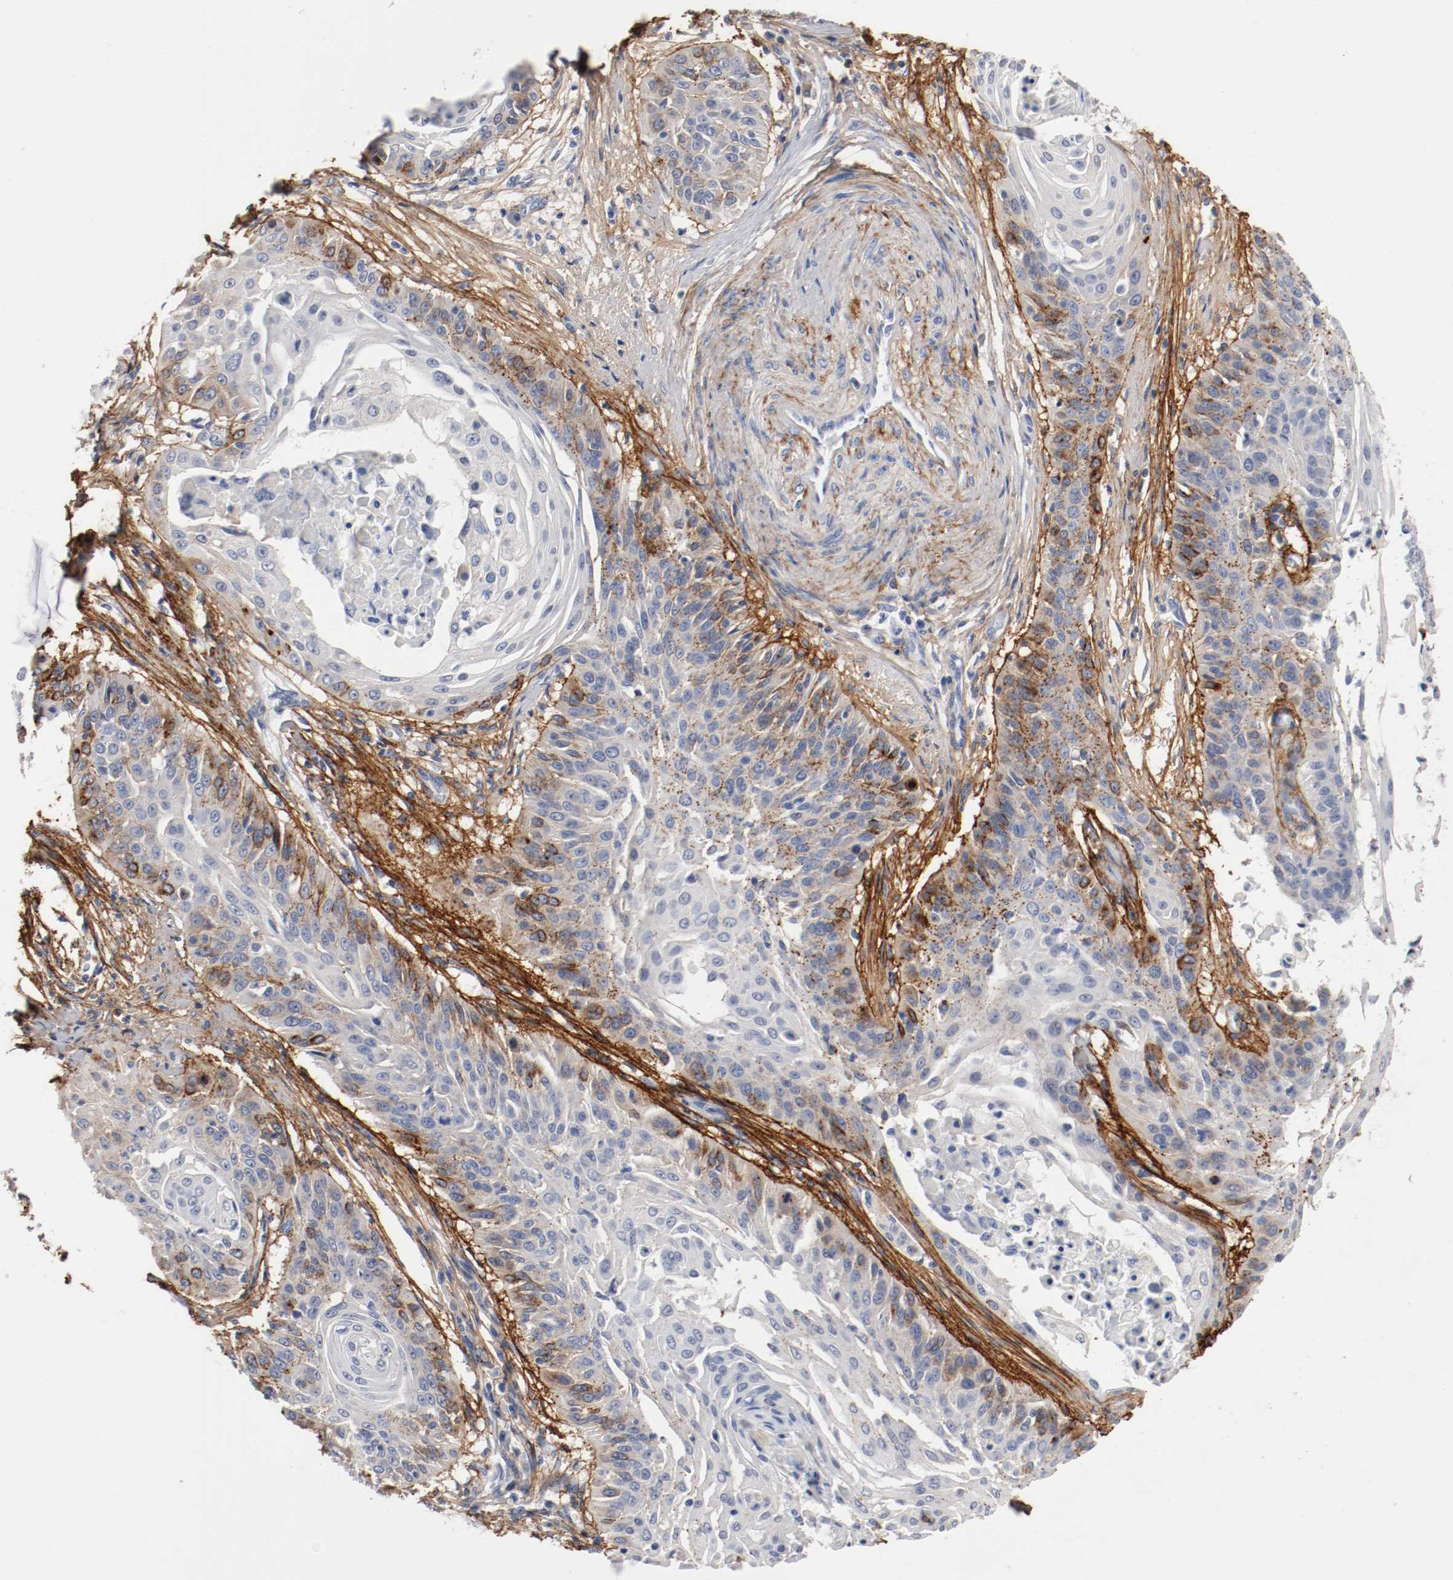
{"staining": {"intensity": "moderate", "quantity": "25%-75%", "location": "cytoplasmic/membranous"}, "tissue": "cervical cancer", "cell_type": "Tumor cells", "image_type": "cancer", "snomed": [{"axis": "morphology", "description": "Squamous cell carcinoma, NOS"}, {"axis": "topography", "description": "Cervix"}], "caption": "About 25%-75% of tumor cells in human cervical cancer (squamous cell carcinoma) display moderate cytoplasmic/membranous protein staining as visualized by brown immunohistochemical staining.", "gene": "TNC", "patient": {"sex": "female", "age": 33}}